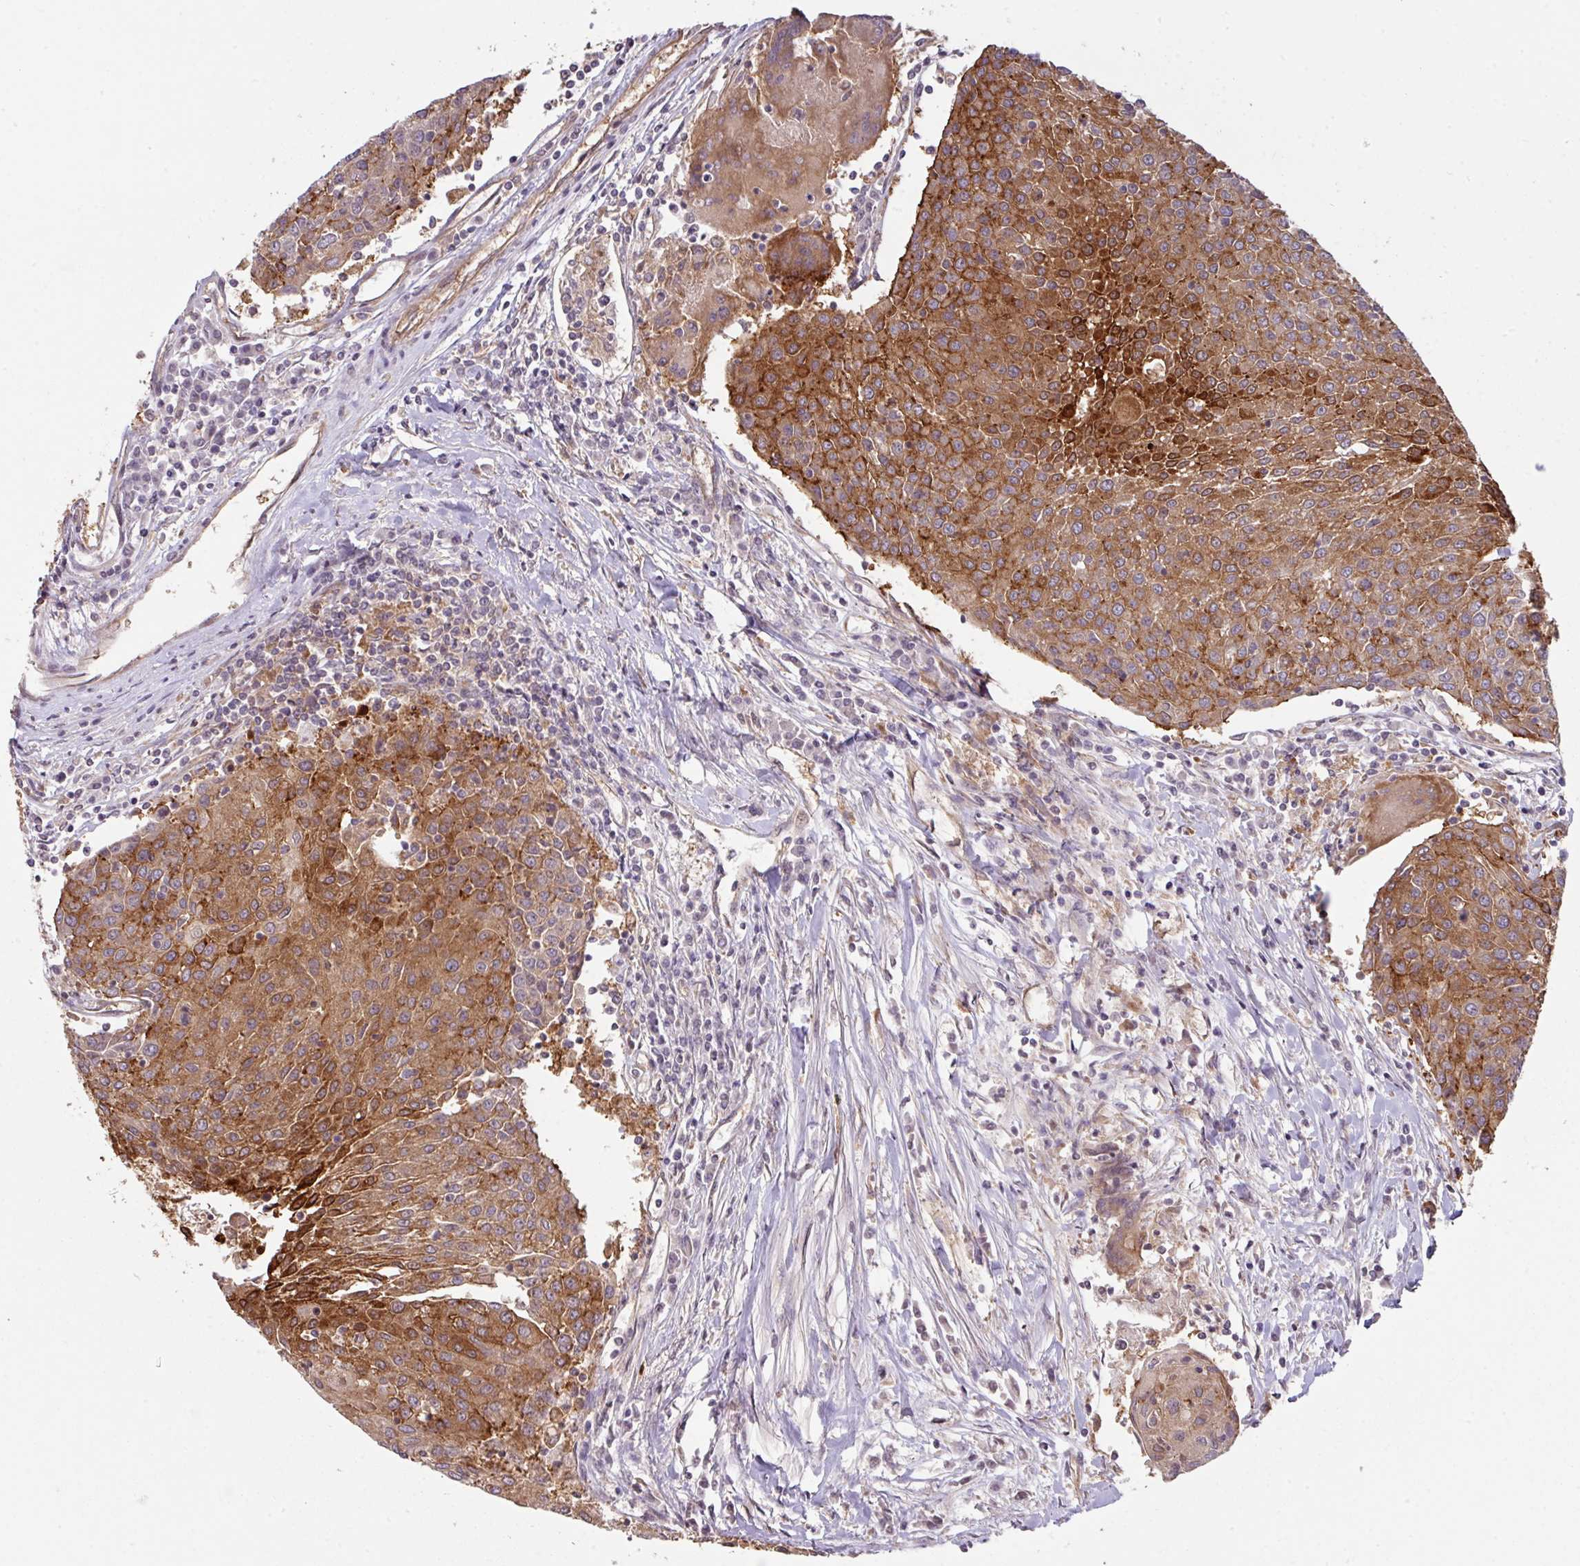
{"staining": {"intensity": "strong", "quantity": ">75%", "location": "cytoplasmic/membranous"}, "tissue": "urothelial cancer", "cell_type": "Tumor cells", "image_type": "cancer", "snomed": [{"axis": "morphology", "description": "Urothelial carcinoma, High grade"}, {"axis": "topography", "description": "Urinary bladder"}], "caption": "DAB immunohistochemical staining of high-grade urothelial carcinoma reveals strong cytoplasmic/membranous protein positivity in approximately >75% of tumor cells. Immunohistochemistry stains the protein of interest in brown and the nuclei are stained blue.", "gene": "CYFIP2", "patient": {"sex": "female", "age": 85}}